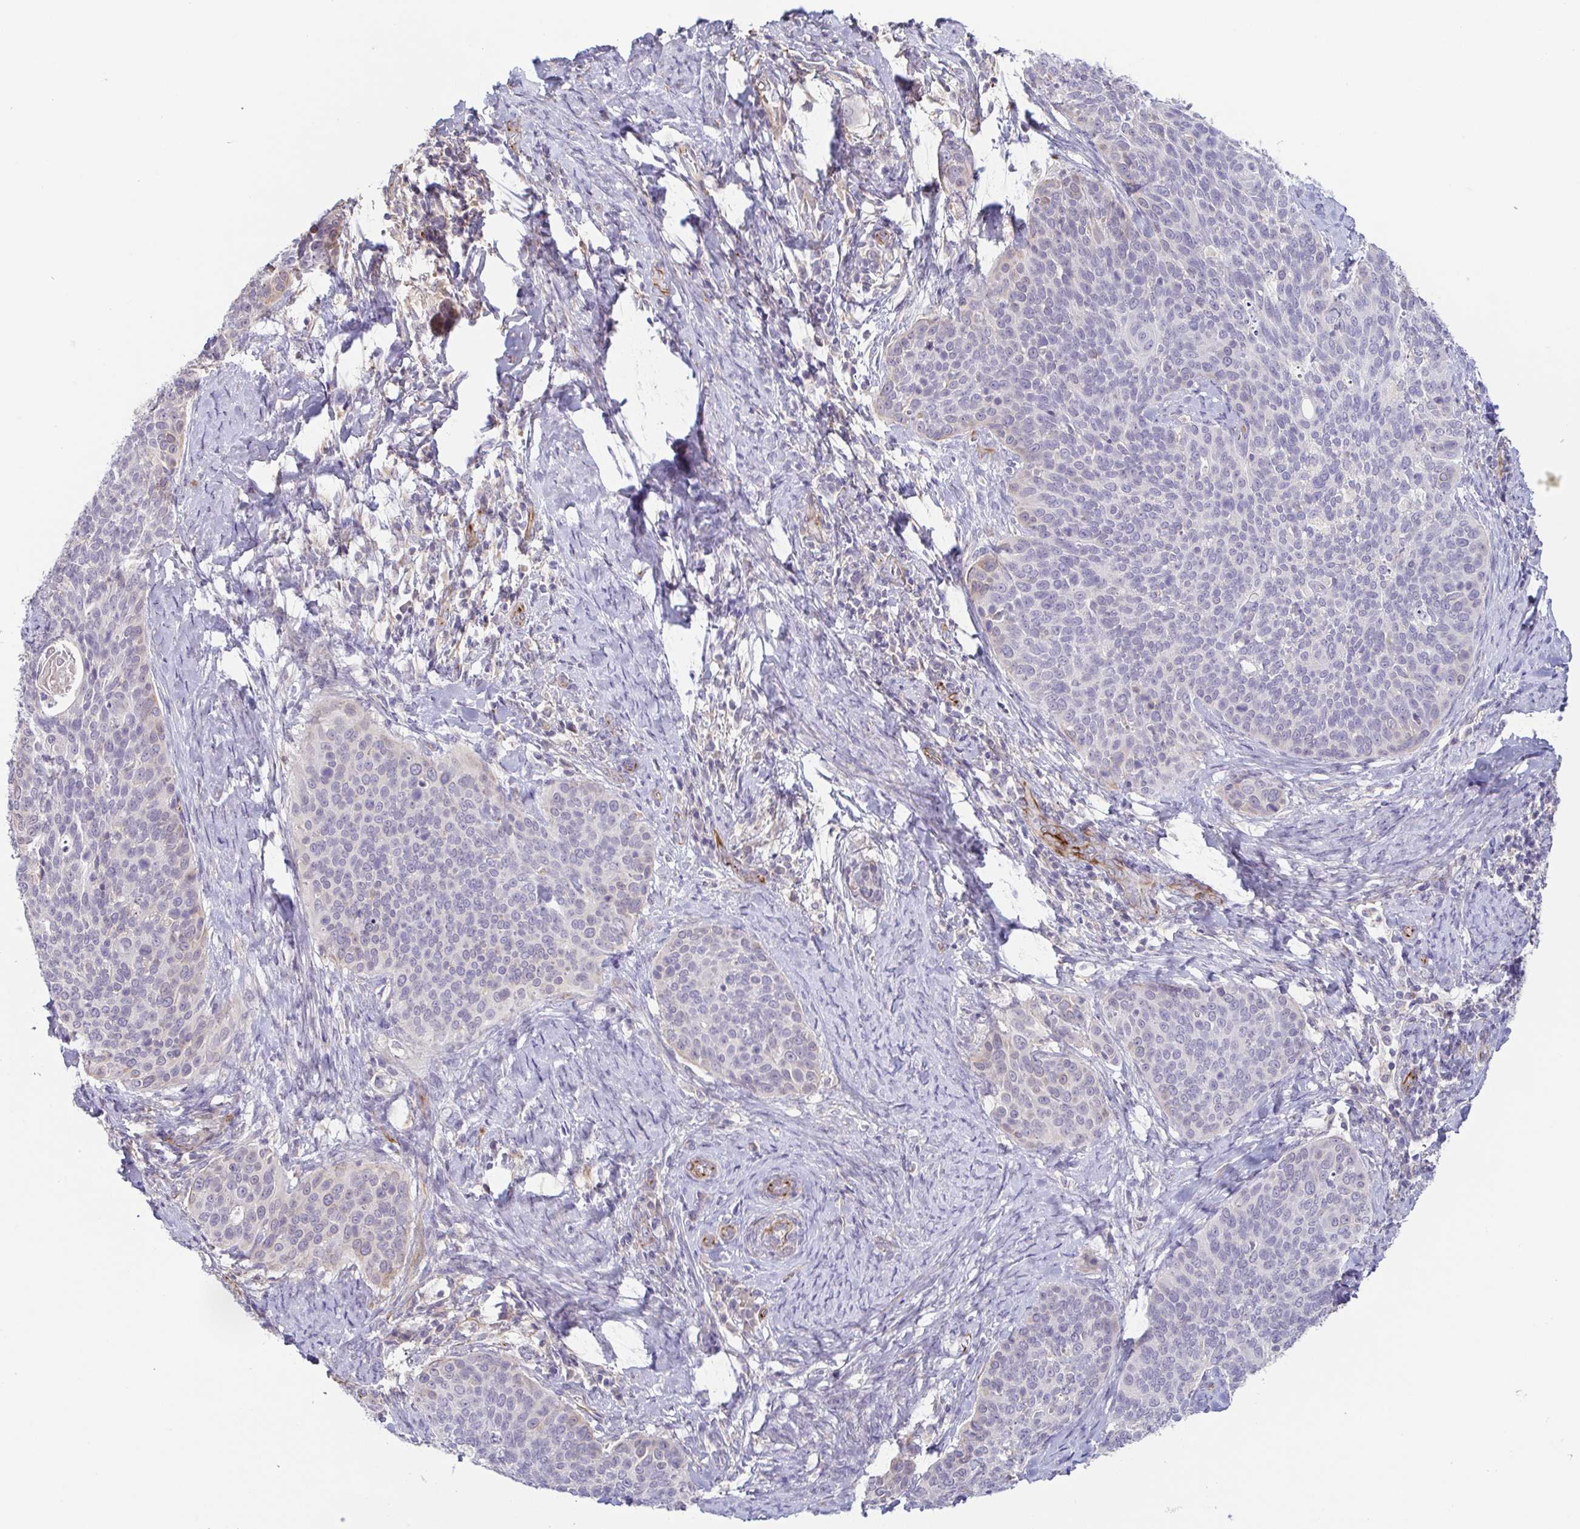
{"staining": {"intensity": "negative", "quantity": "none", "location": "none"}, "tissue": "cervical cancer", "cell_type": "Tumor cells", "image_type": "cancer", "snomed": [{"axis": "morphology", "description": "Squamous cell carcinoma, NOS"}, {"axis": "topography", "description": "Cervix"}], "caption": "Tumor cells show no significant expression in squamous cell carcinoma (cervical).", "gene": "COL17A1", "patient": {"sex": "female", "age": 69}}